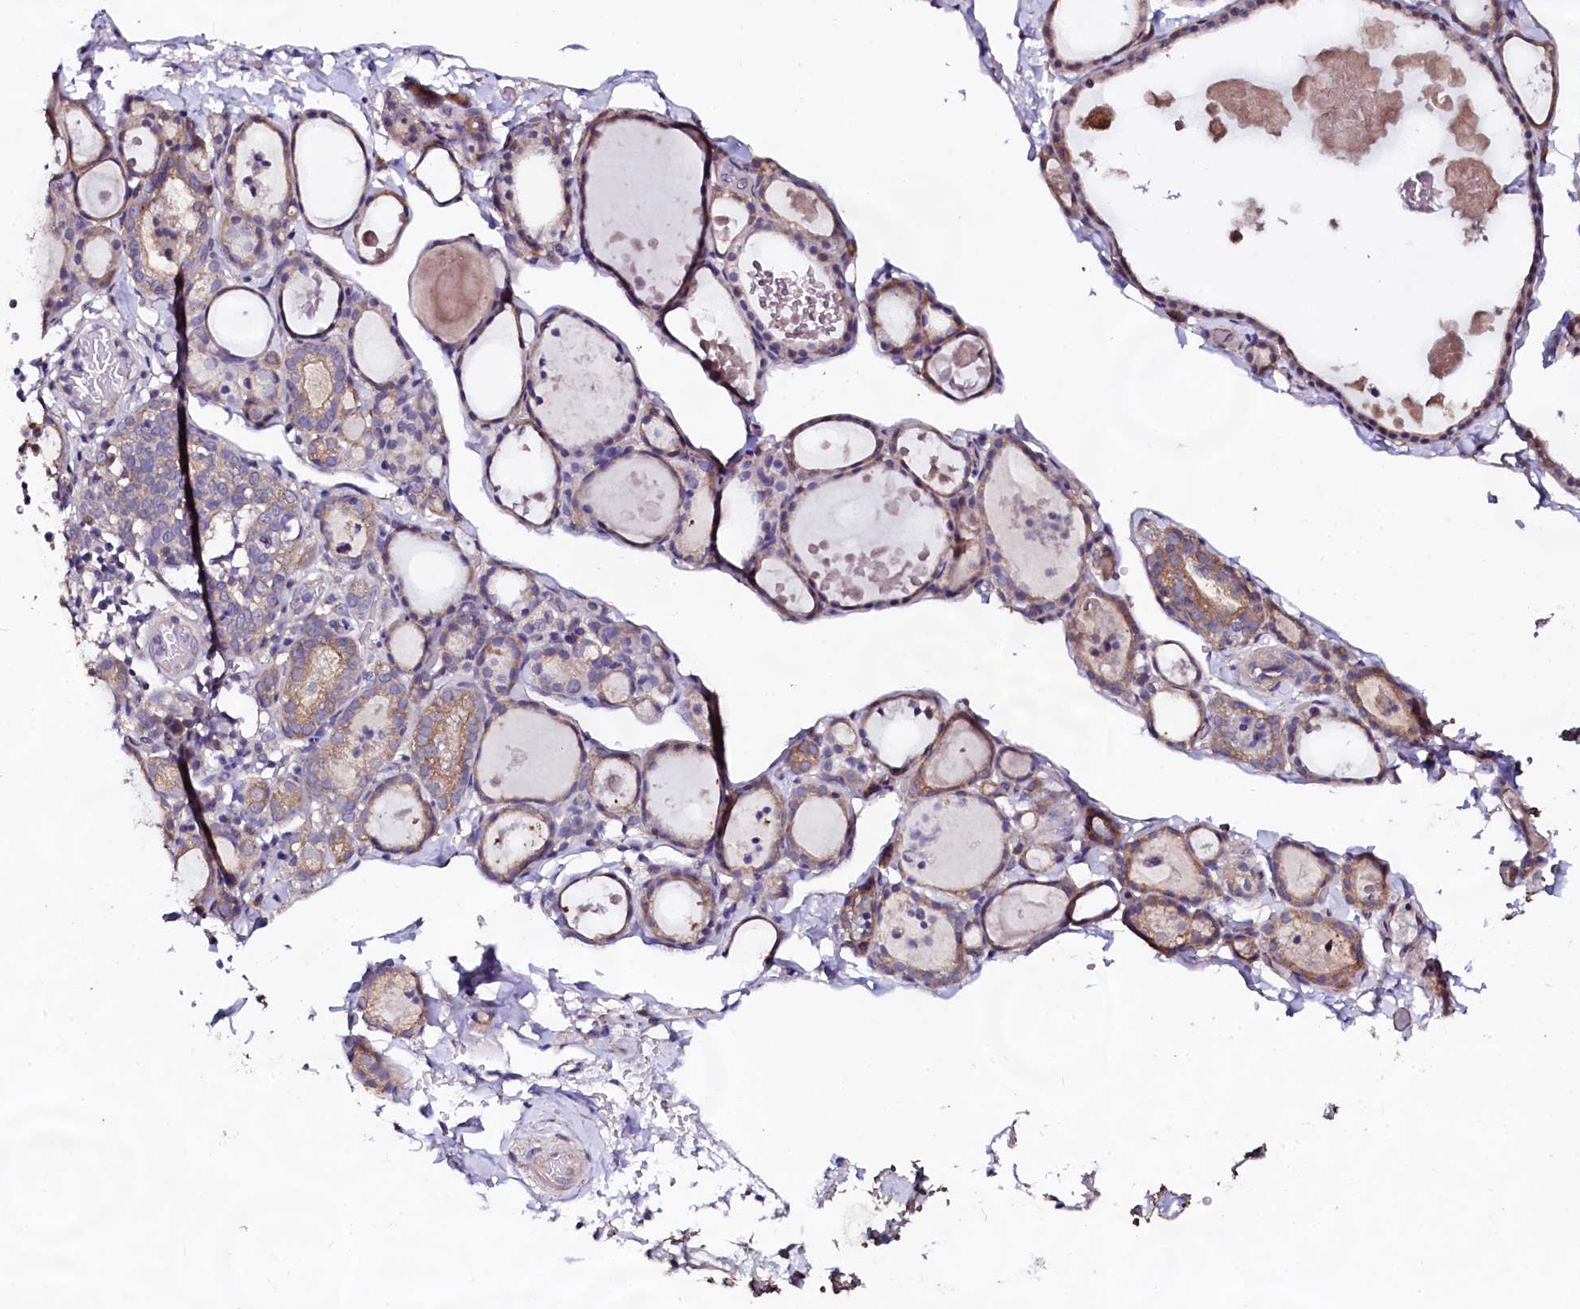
{"staining": {"intensity": "moderate", "quantity": ">75%", "location": "cytoplasmic/membranous"}, "tissue": "thyroid gland", "cell_type": "Glandular cells", "image_type": "normal", "snomed": [{"axis": "morphology", "description": "Normal tissue, NOS"}, {"axis": "topography", "description": "Thyroid gland"}], "caption": "Immunohistochemical staining of normal human thyroid gland exhibits moderate cytoplasmic/membranous protein positivity in about >75% of glandular cells.", "gene": "USPL1", "patient": {"sex": "male", "age": 56}}